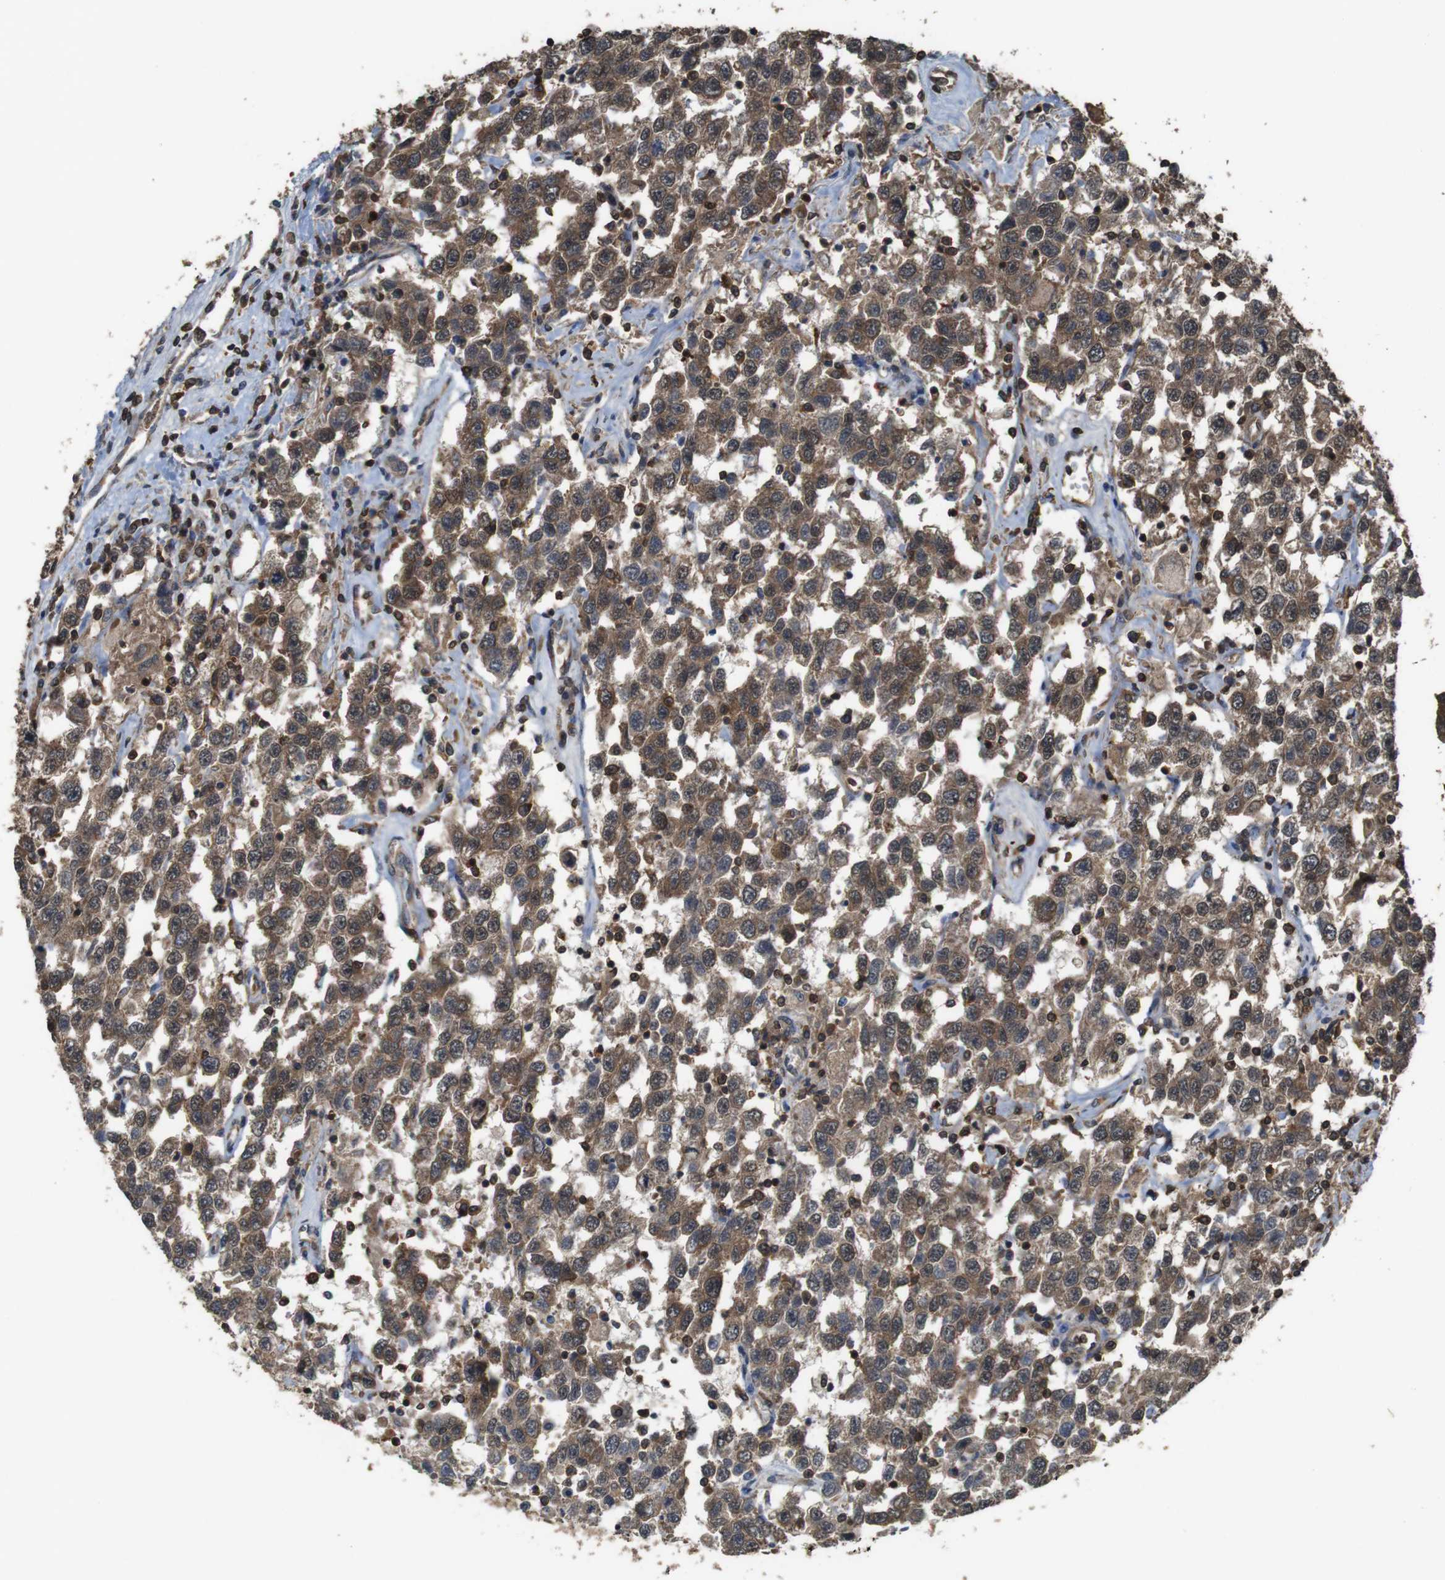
{"staining": {"intensity": "moderate", "quantity": ">75%", "location": "cytoplasmic/membranous"}, "tissue": "testis cancer", "cell_type": "Tumor cells", "image_type": "cancer", "snomed": [{"axis": "morphology", "description": "Seminoma, NOS"}, {"axis": "topography", "description": "Testis"}], "caption": "Tumor cells display medium levels of moderate cytoplasmic/membranous positivity in approximately >75% of cells in seminoma (testis). (IHC, brightfield microscopy, high magnification).", "gene": "BAG4", "patient": {"sex": "male", "age": 41}}